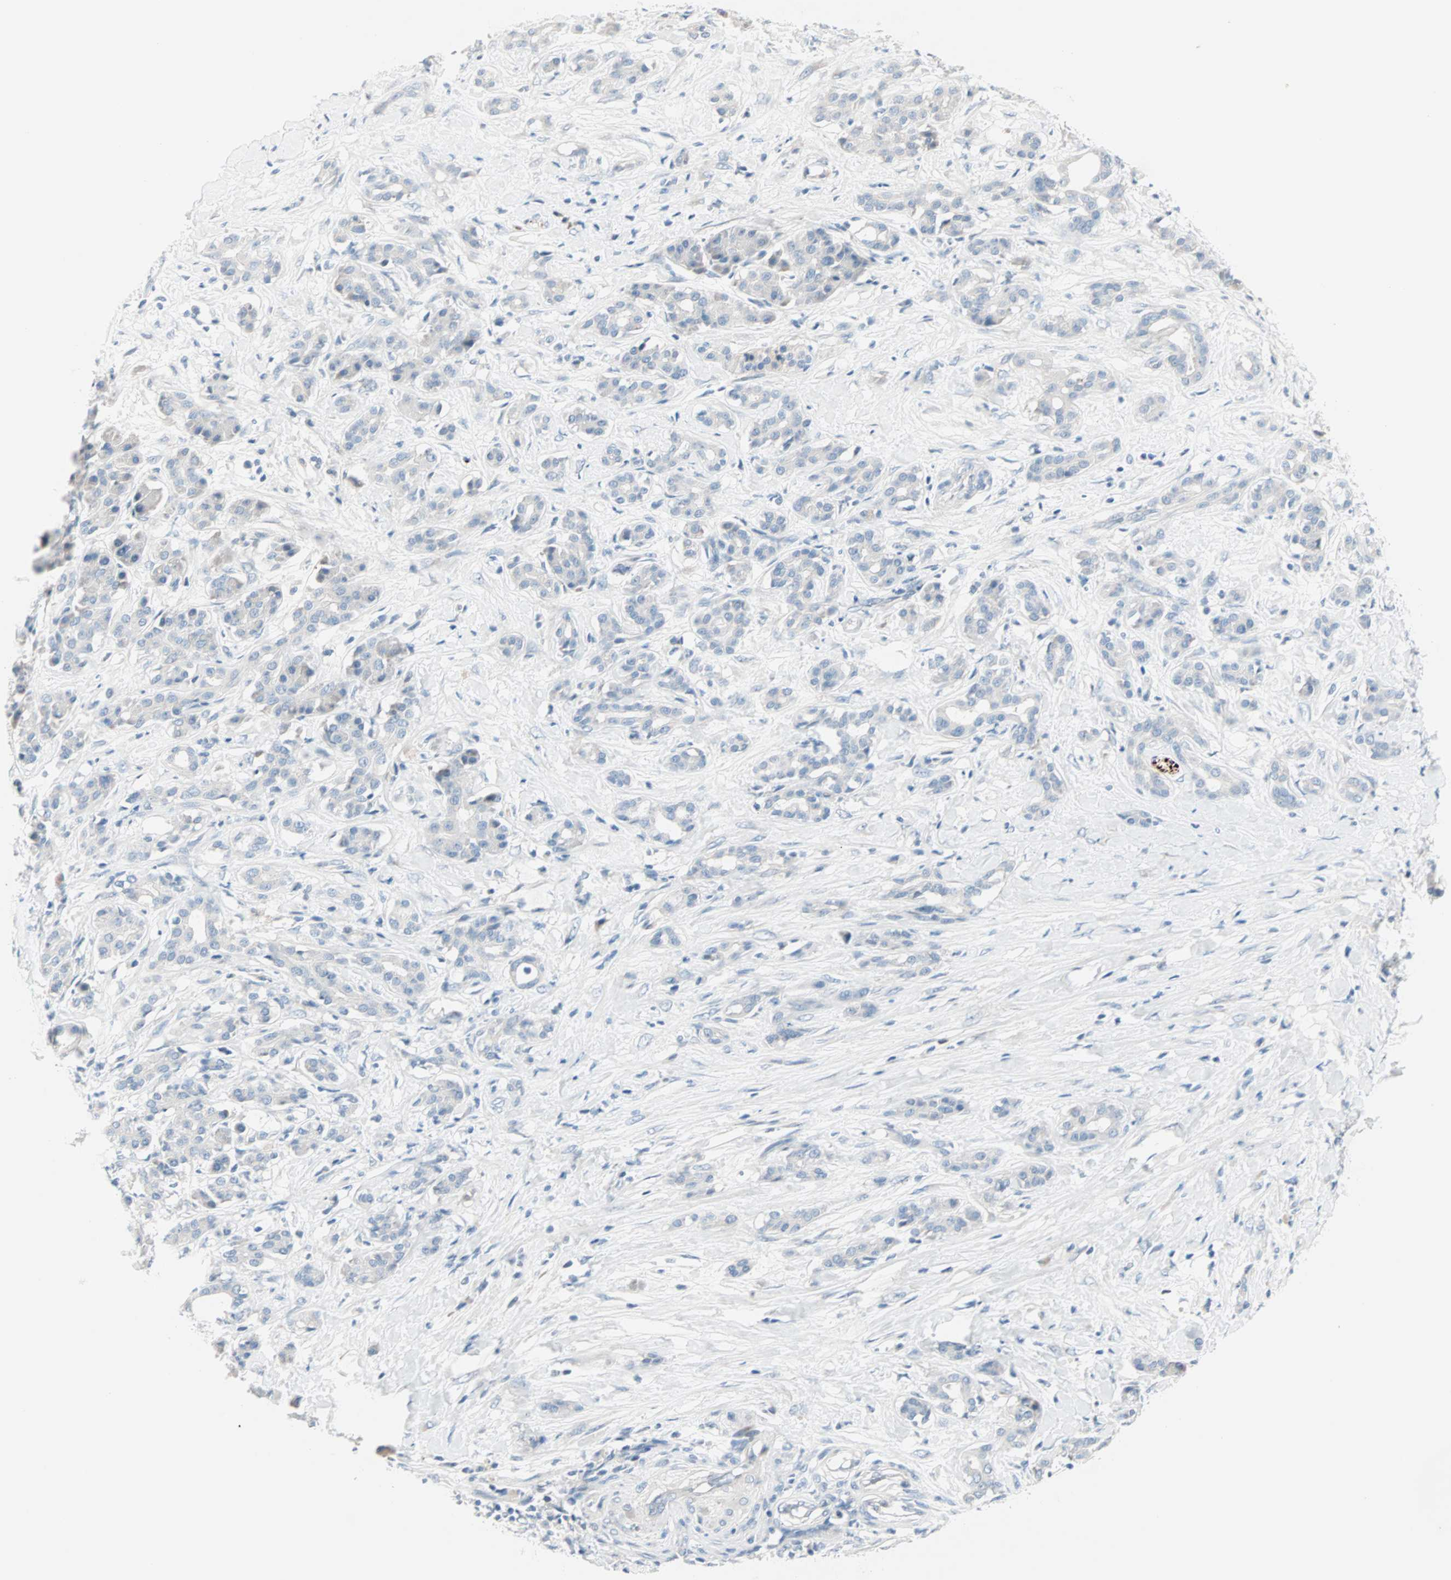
{"staining": {"intensity": "negative", "quantity": "none", "location": "none"}, "tissue": "pancreatic cancer", "cell_type": "Tumor cells", "image_type": "cancer", "snomed": [{"axis": "morphology", "description": "Adenocarcinoma, NOS"}, {"axis": "topography", "description": "Pancreas"}], "caption": "Human pancreatic cancer stained for a protein using immunohistochemistry displays no expression in tumor cells.", "gene": "NEFH", "patient": {"sex": "male", "age": 41}}